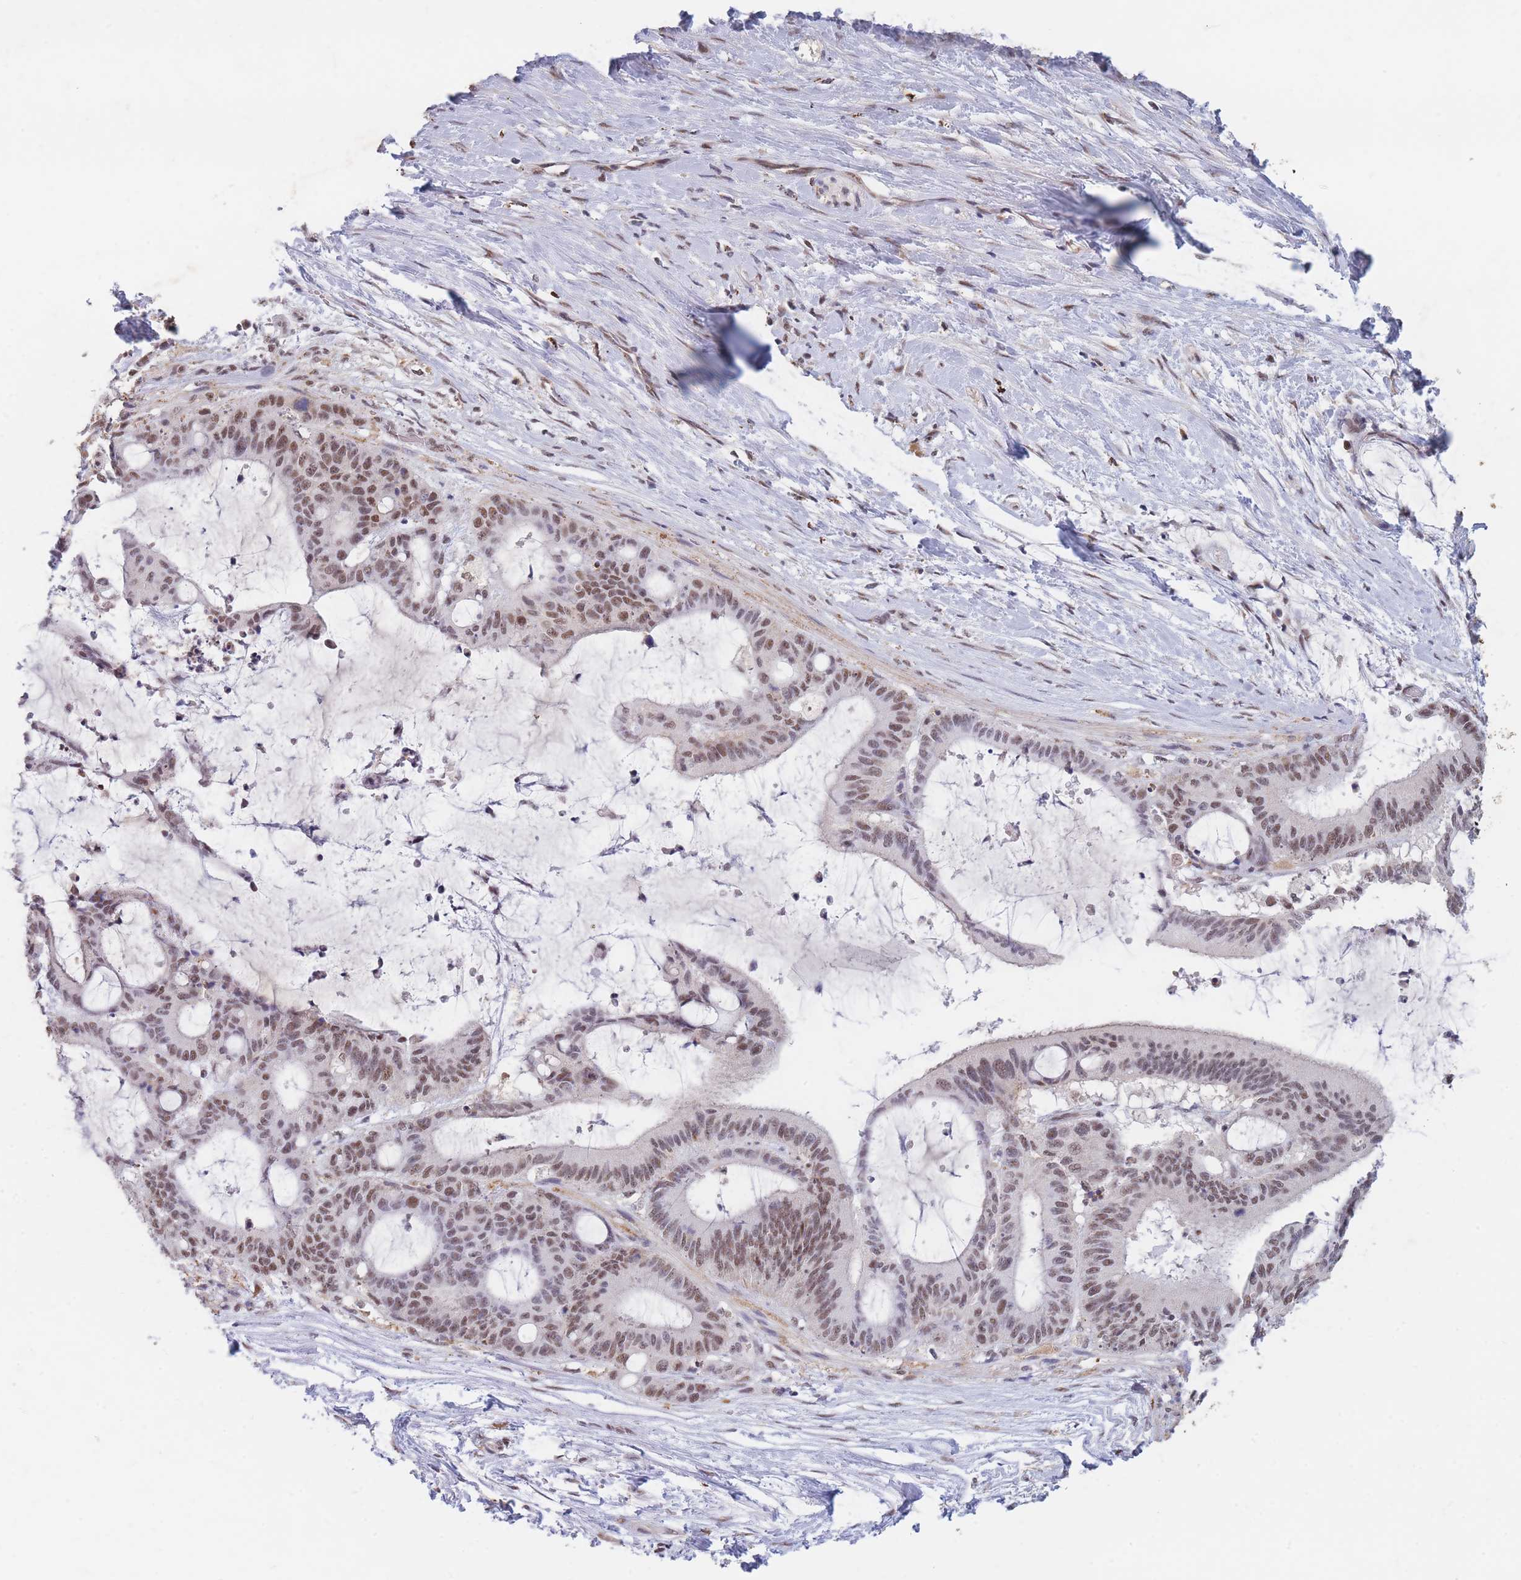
{"staining": {"intensity": "moderate", "quantity": "25%-75%", "location": "nuclear"}, "tissue": "liver cancer", "cell_type": "Tumor cells", "image_type": "cancer", "snomed": [{"axis": "morphology", "description": "Normal tissue, NOS"}, {"axis": "morphology", "description": "Cholangiocarcinoma"}, {"axis": "topography", "description": "Liver"}, {"axis": "topography", "description": "Peripheral nerve tissue"}], "caption": "Protein expression analysis of human liver cholangiocarcinoma reveals moderate nuclear staining in about 25%-75% of tumor cells.", "gene": "SNRPA1", "patient": {"sex": "female", "age": 73}}